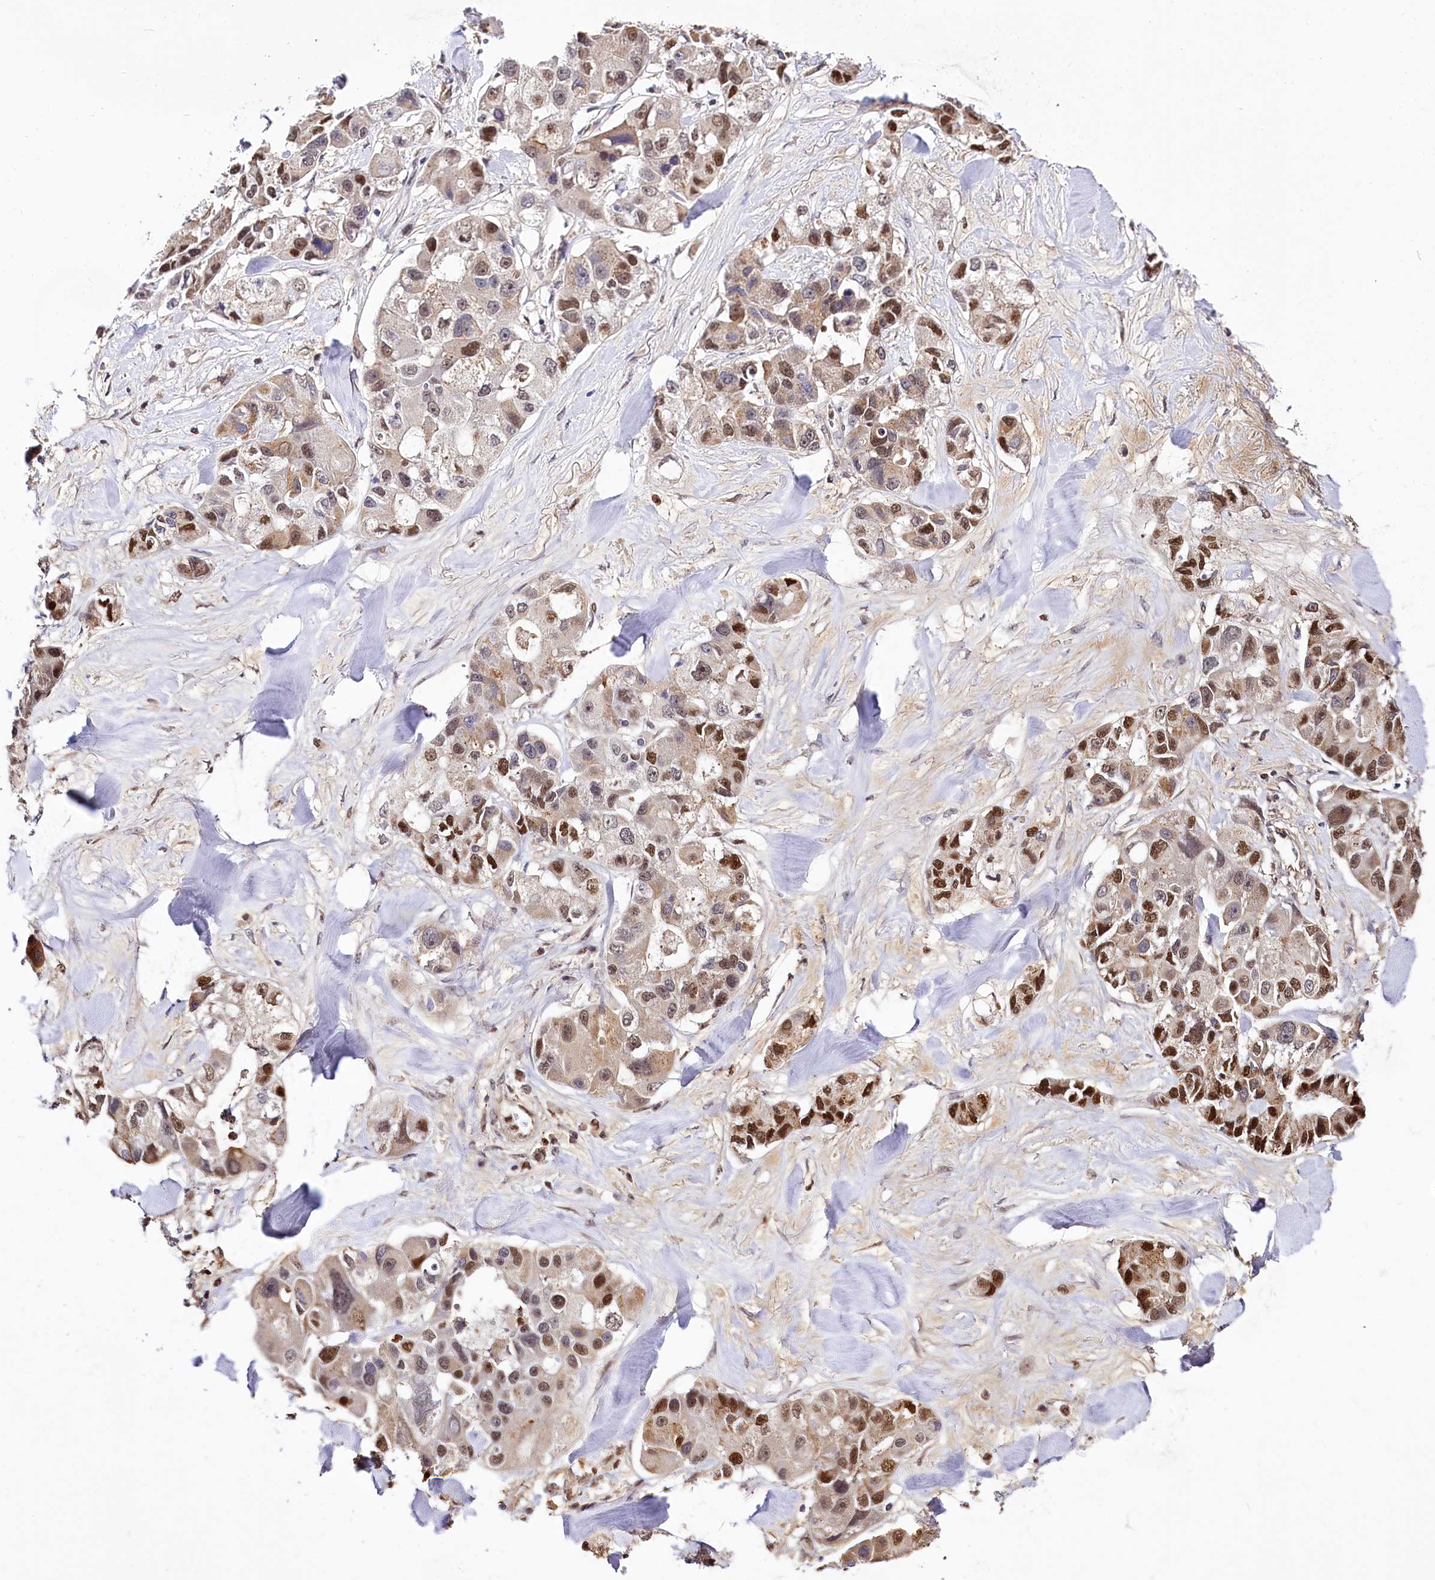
{"staining": {"intensity": "strong", "quantity": "25%-75%", "location": "nuclear"}, "tissue": "lung cancer", "cell_type": "Tumor cells", "image_type": "cancer", "snomed": [{"axis": "morphology", "description": "Adenocarcinoma, NOS"}, {"axis": "topography", "description": "Lung"}], "caption": "Strong nuclear positivity for a protein is seen in about 25%-75% of tumor cells of lung cancer using immunohistochemistry (IHC).", "gene": "GNL3L", "patient": {"sex": "female", "age": 54}}